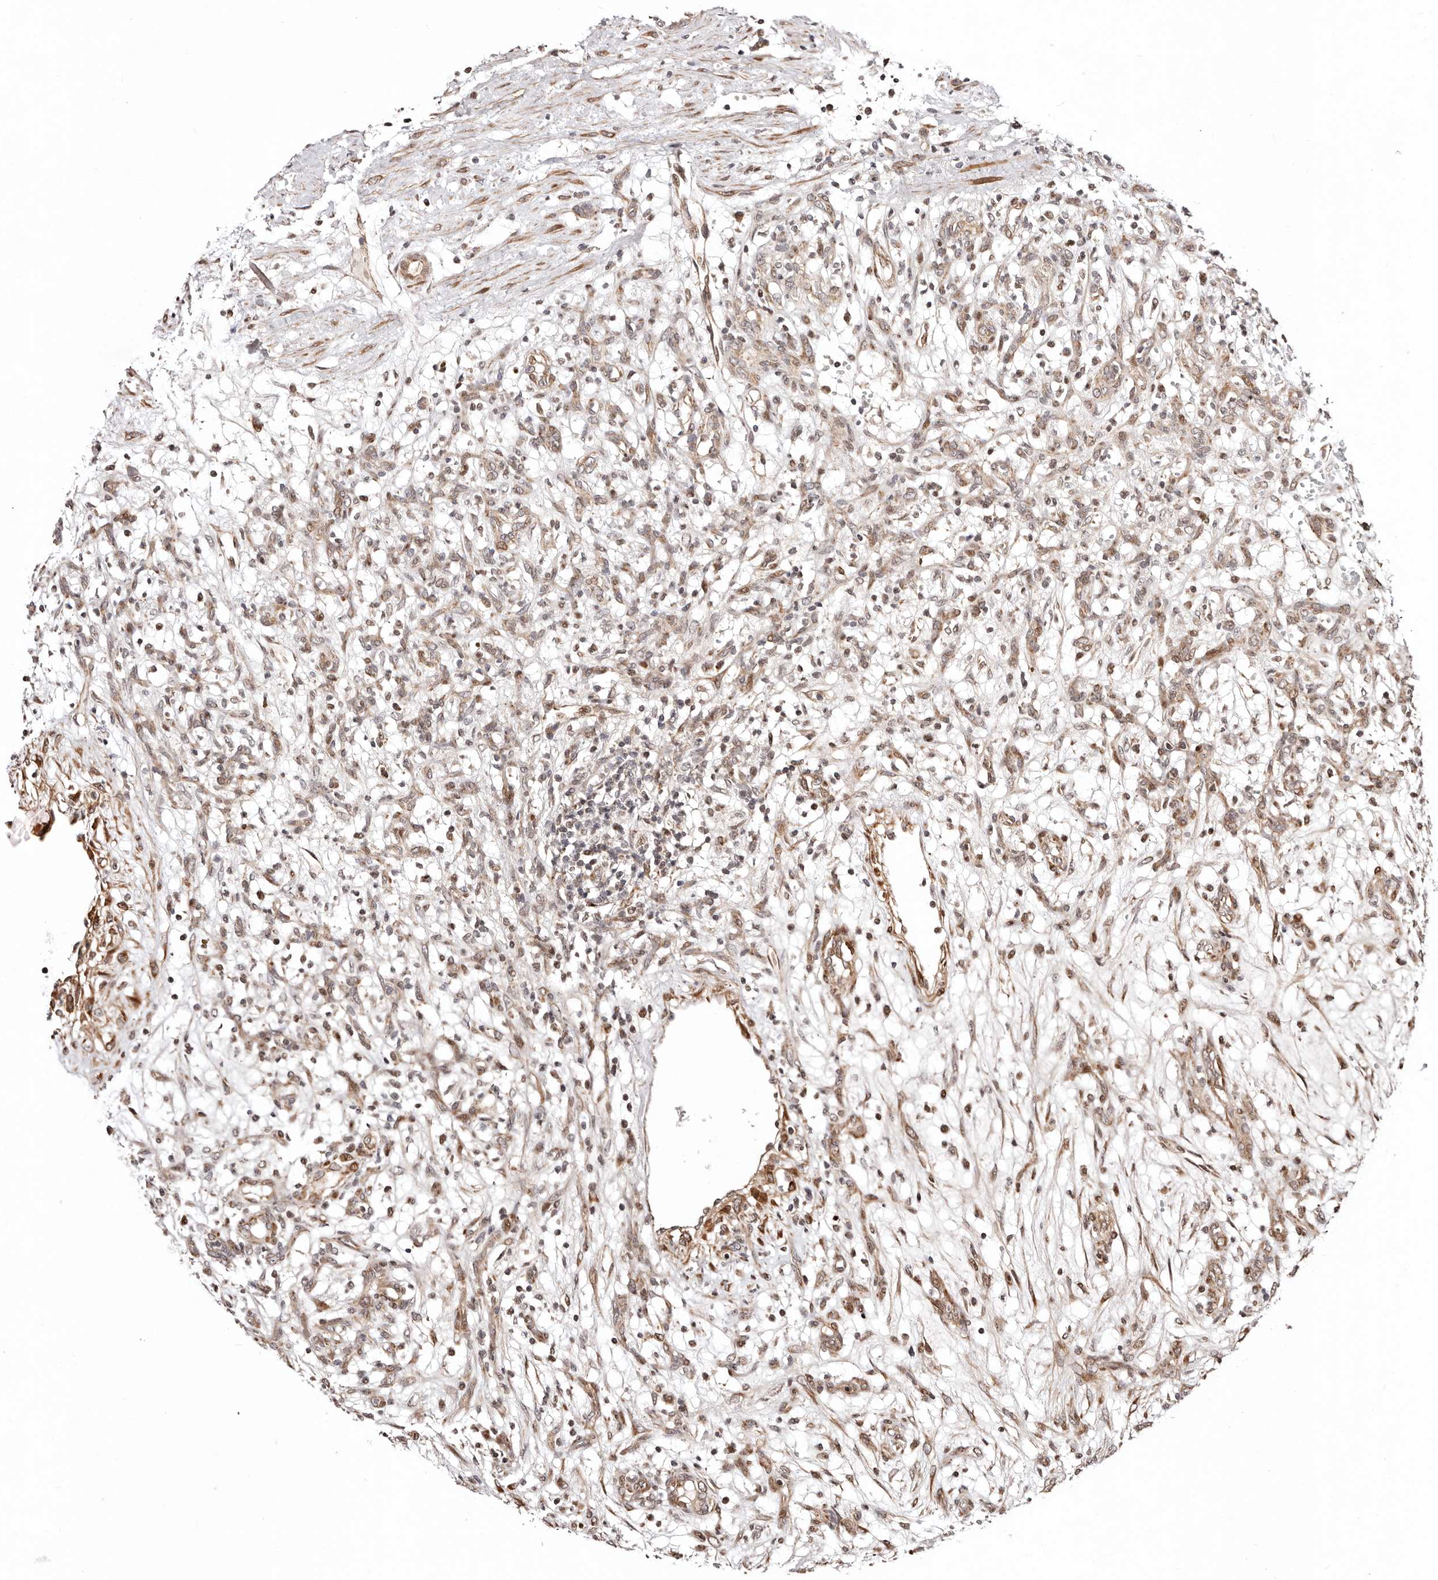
{"staining": {"intensity": "weak", "quantity": "25%-75%", "location": "cytoplasmic/membranous,nuclear"}, "tissue": "renal cancer", "cell_type": "Tumor cells", "image_type": "cancer", "snomed": [{"axis": "morphology", "description": "Adenocarcinoma, NOS"}, {"axis": "topography", "description": "Kidney"}], "caption": "A low amount of weak cytoplasmic/membranous and nuclear expression is seen in approximately 25%-75% of tumor cells in adenocarcinoma (renal) tissue. (brown staining indicates protein expression, while blue staining denotes nuclei).", "gene": "HIVEP3", "patient": {"sex": "female", "age": 57}}